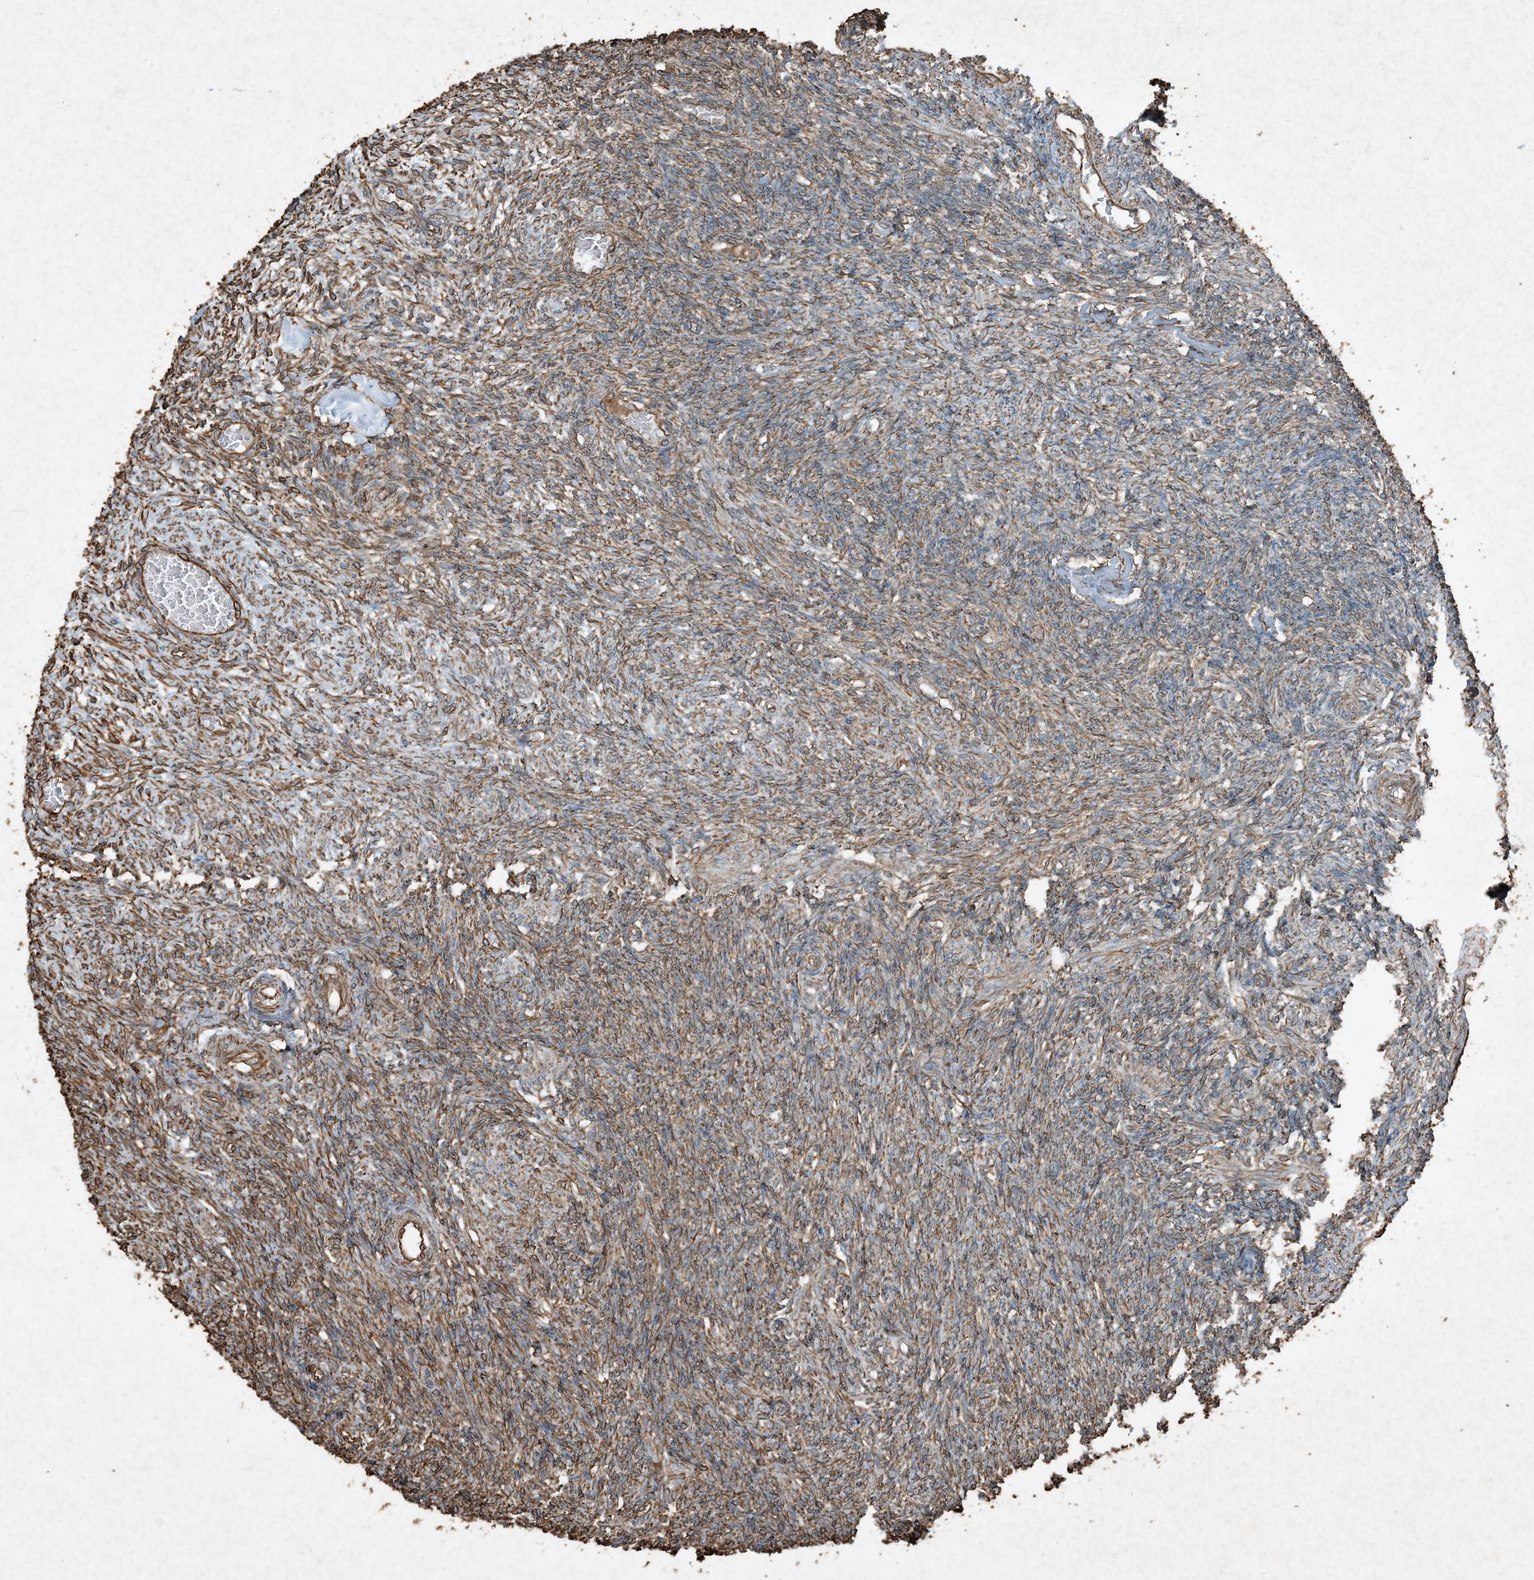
{"staining": {"intensity": "moderate", "quantity": ">75%", "location": "cytoplasmic/membranous"}, "tissue": "ovary", "cell_type": "Follicle cells", "image_type": "normal", "snomed": [{"axis": "morphology", "description": "Normal tissue, NOS"}, {"axis": "topography", "description": "Ovary"}], "caption": "The immunohistochemical stain shows moderate cytoplasmic/membranous positivity in follicle cells of unremarkable ovary. (Brightfield microscopy of DAB IHC at high magnification).", "gene": "RYK", "patient": {"sex": "female", "age": 27}}